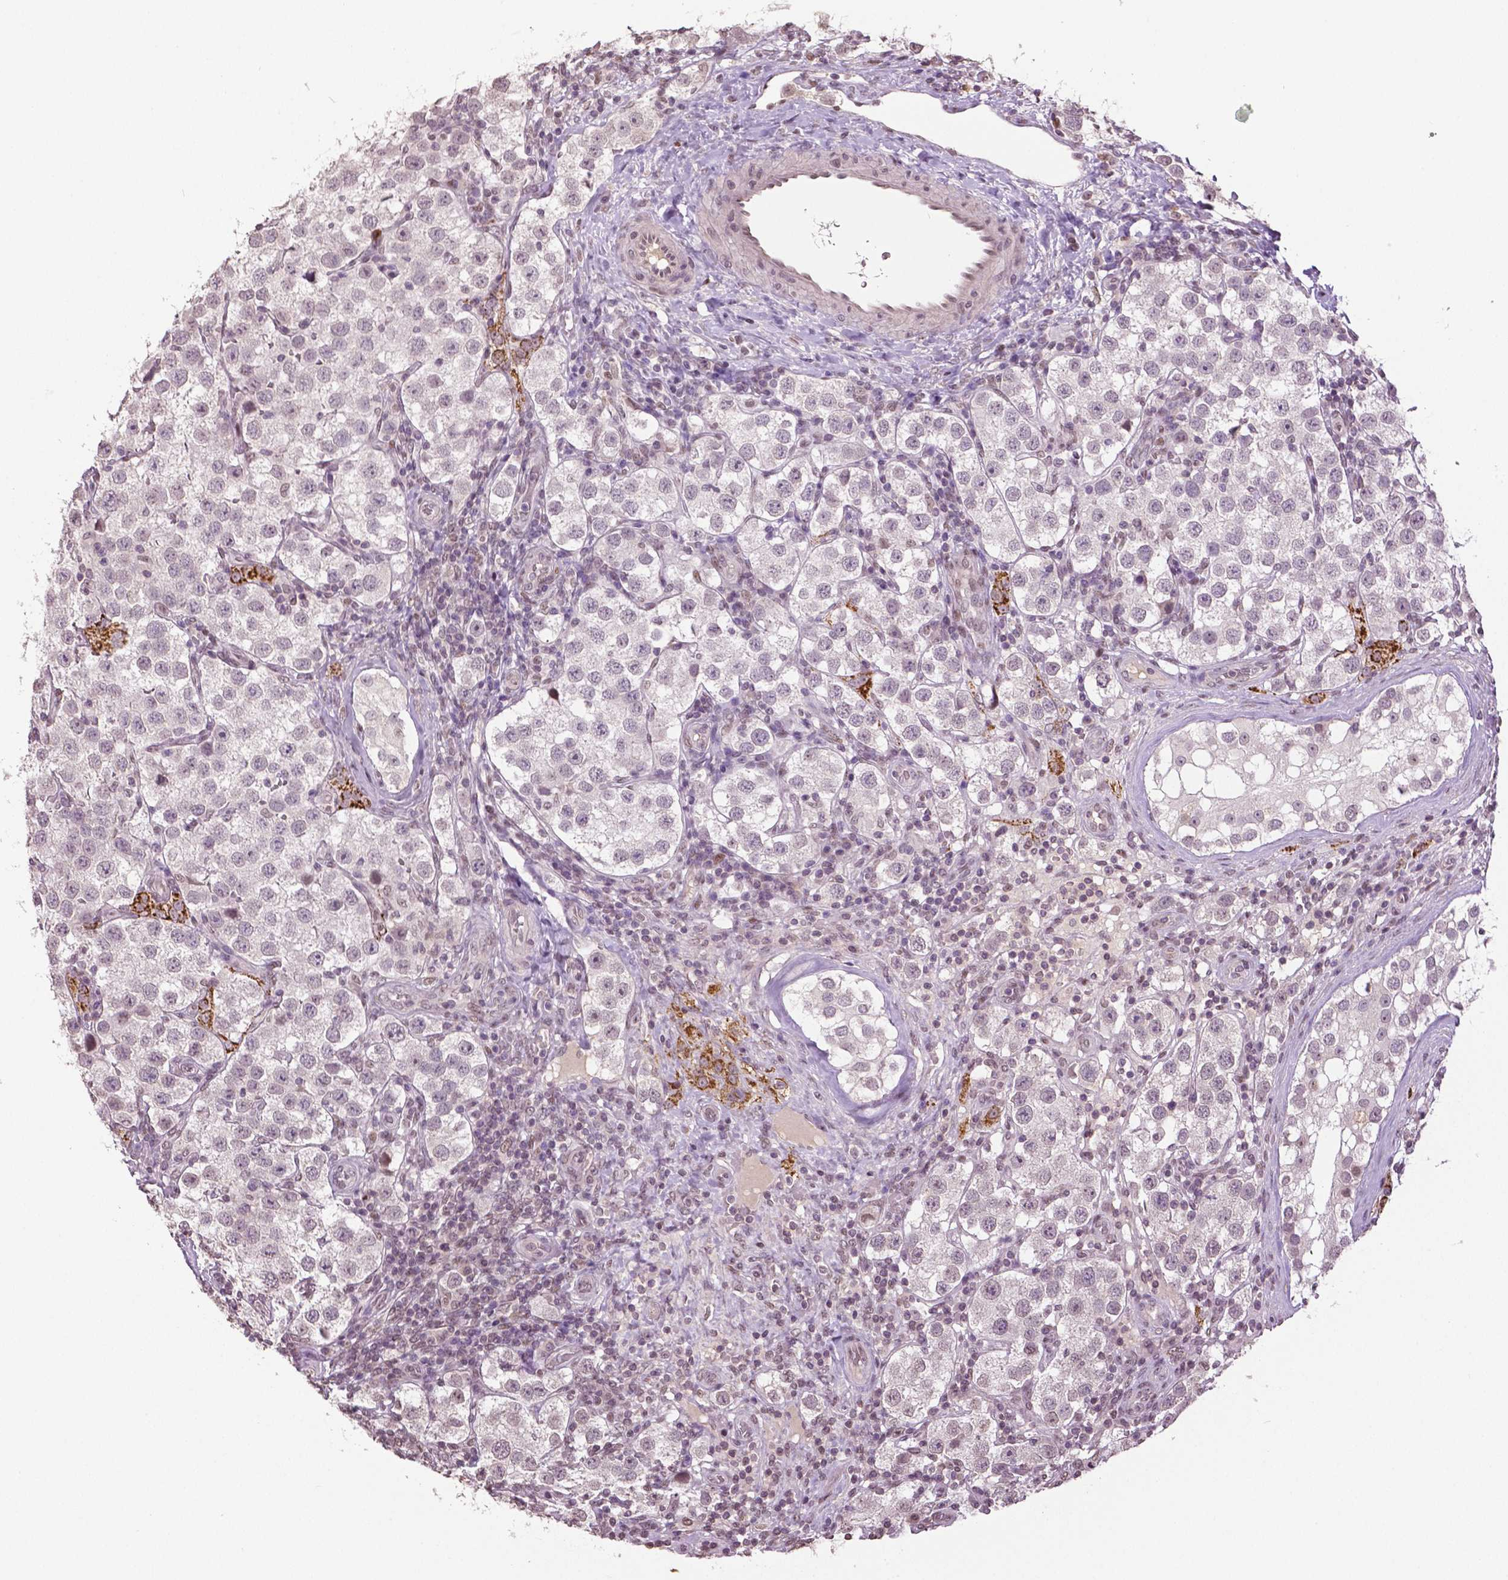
{"staining": {"intensity": "negative", "quantity": "none", "location": "none"}, "tissue": "testis cancer", "cell_type": "Tumor cells", "image_type": "cancer", "snomed": [{"axis": "morphology", "description": "Seminoma, NOS"}, {"axis": "topography", "description": "Testis"}], "caption": "Tumor cells show no significant protein positivity in testis seminoma. (Brightfield microscopy of DAB immunohistochemistry at high magnification).", "gene": "DLX5", "patient": {"sex": "male", "age": 37}}